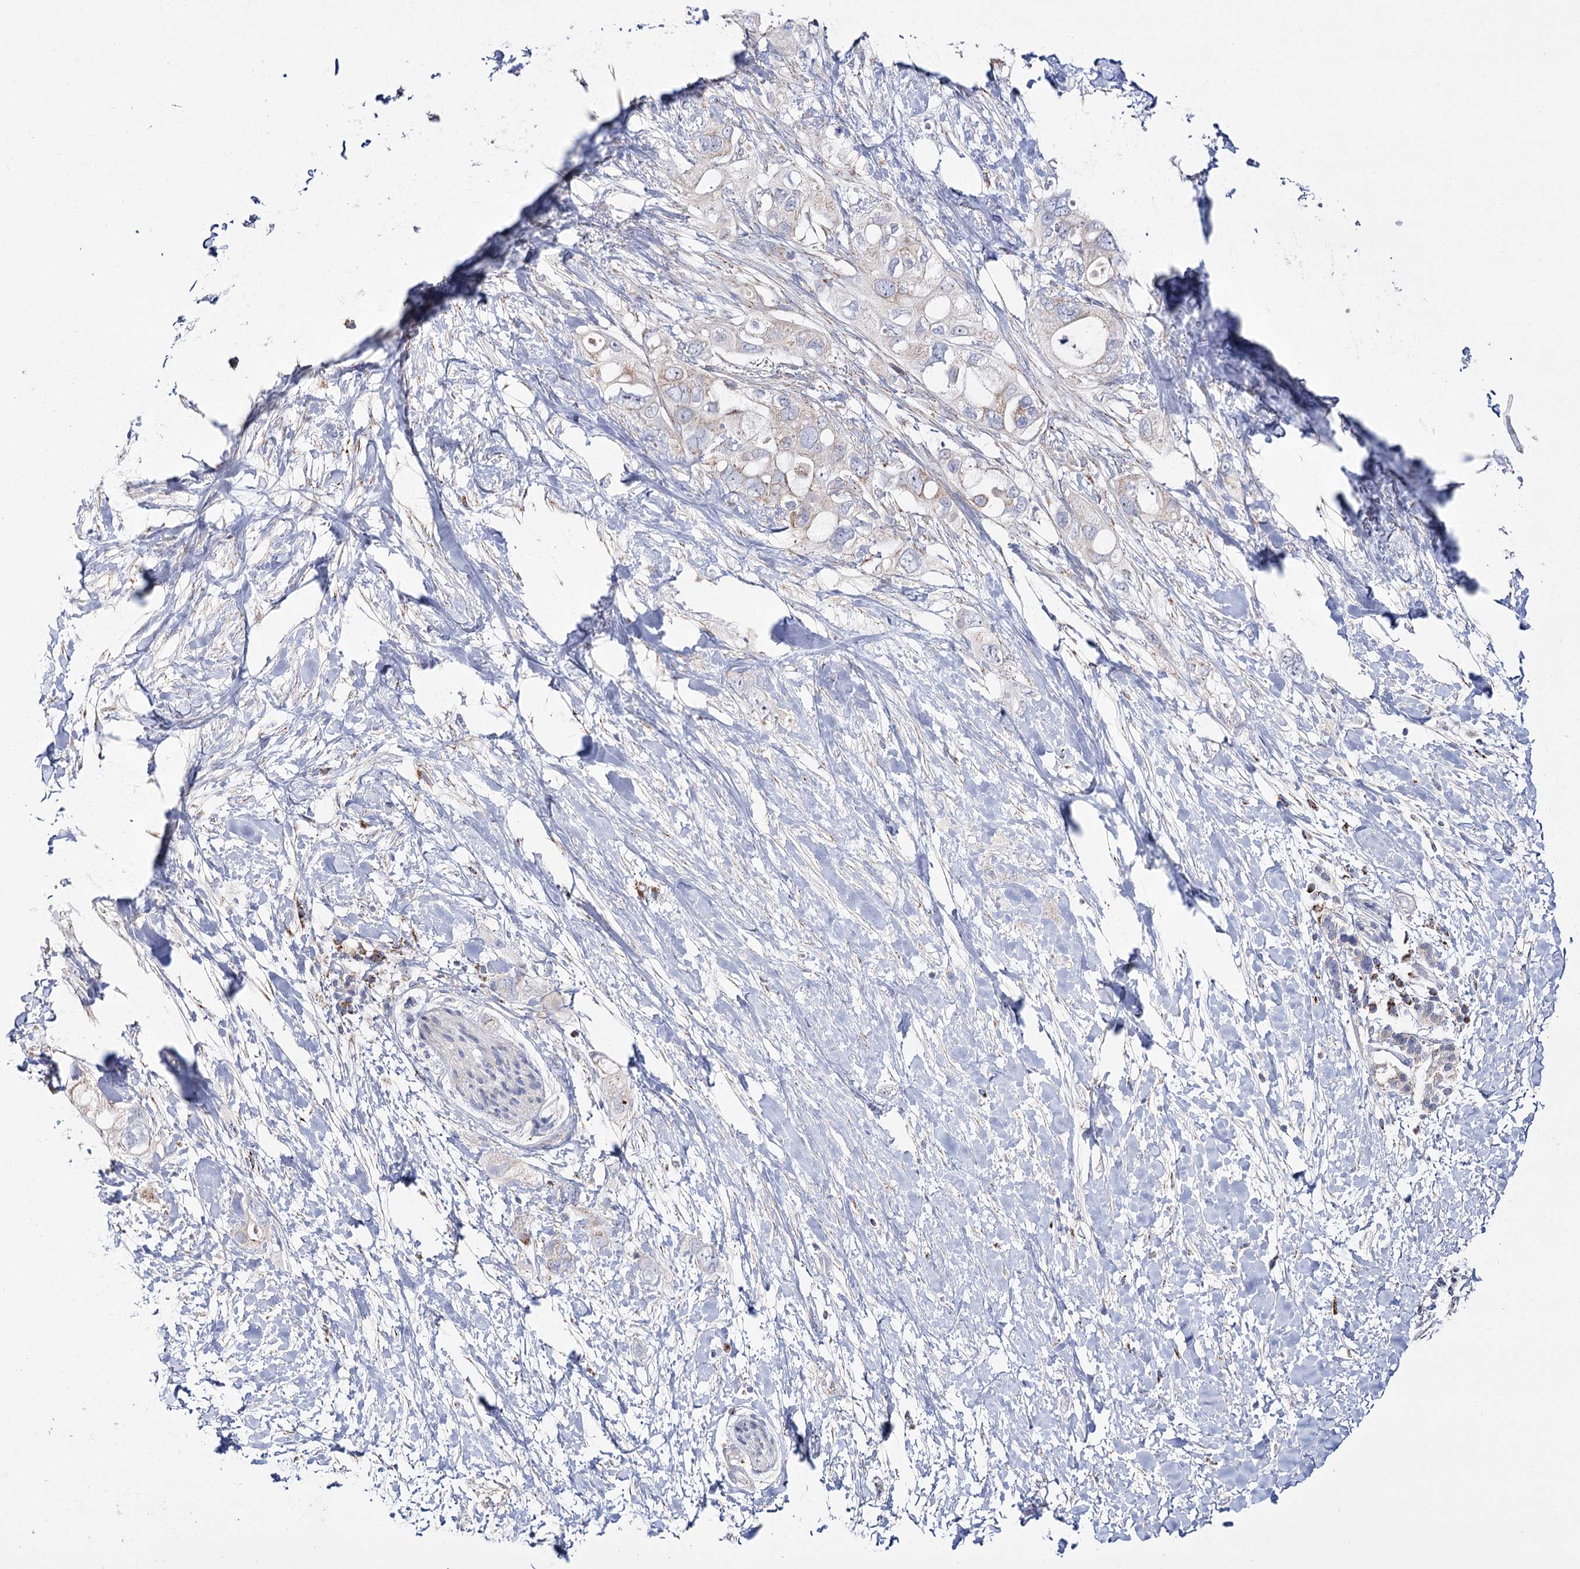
{"staining": {"intensity": "moderate", "quantity": "<25%", "location": "cytoplasmic/membranous"}, "tissue": "pancreatic cancer", "cell_type": "Tumor cells", "image_type": "cancer", "snomed": [{"axis": "morphology", "description": "Adenocarcinoma, NOS"}, {"axis": "topography", "description": "Pancreas"}], "caption": "The photomicrograph displays staining of adenocarcinoma (pancreatic), revealing moderate cytoplasmic/membranous protein staining (brown color) within tumor cells.", "gene": "NADK2", "patient": {"sex": "female", "age": 56}}